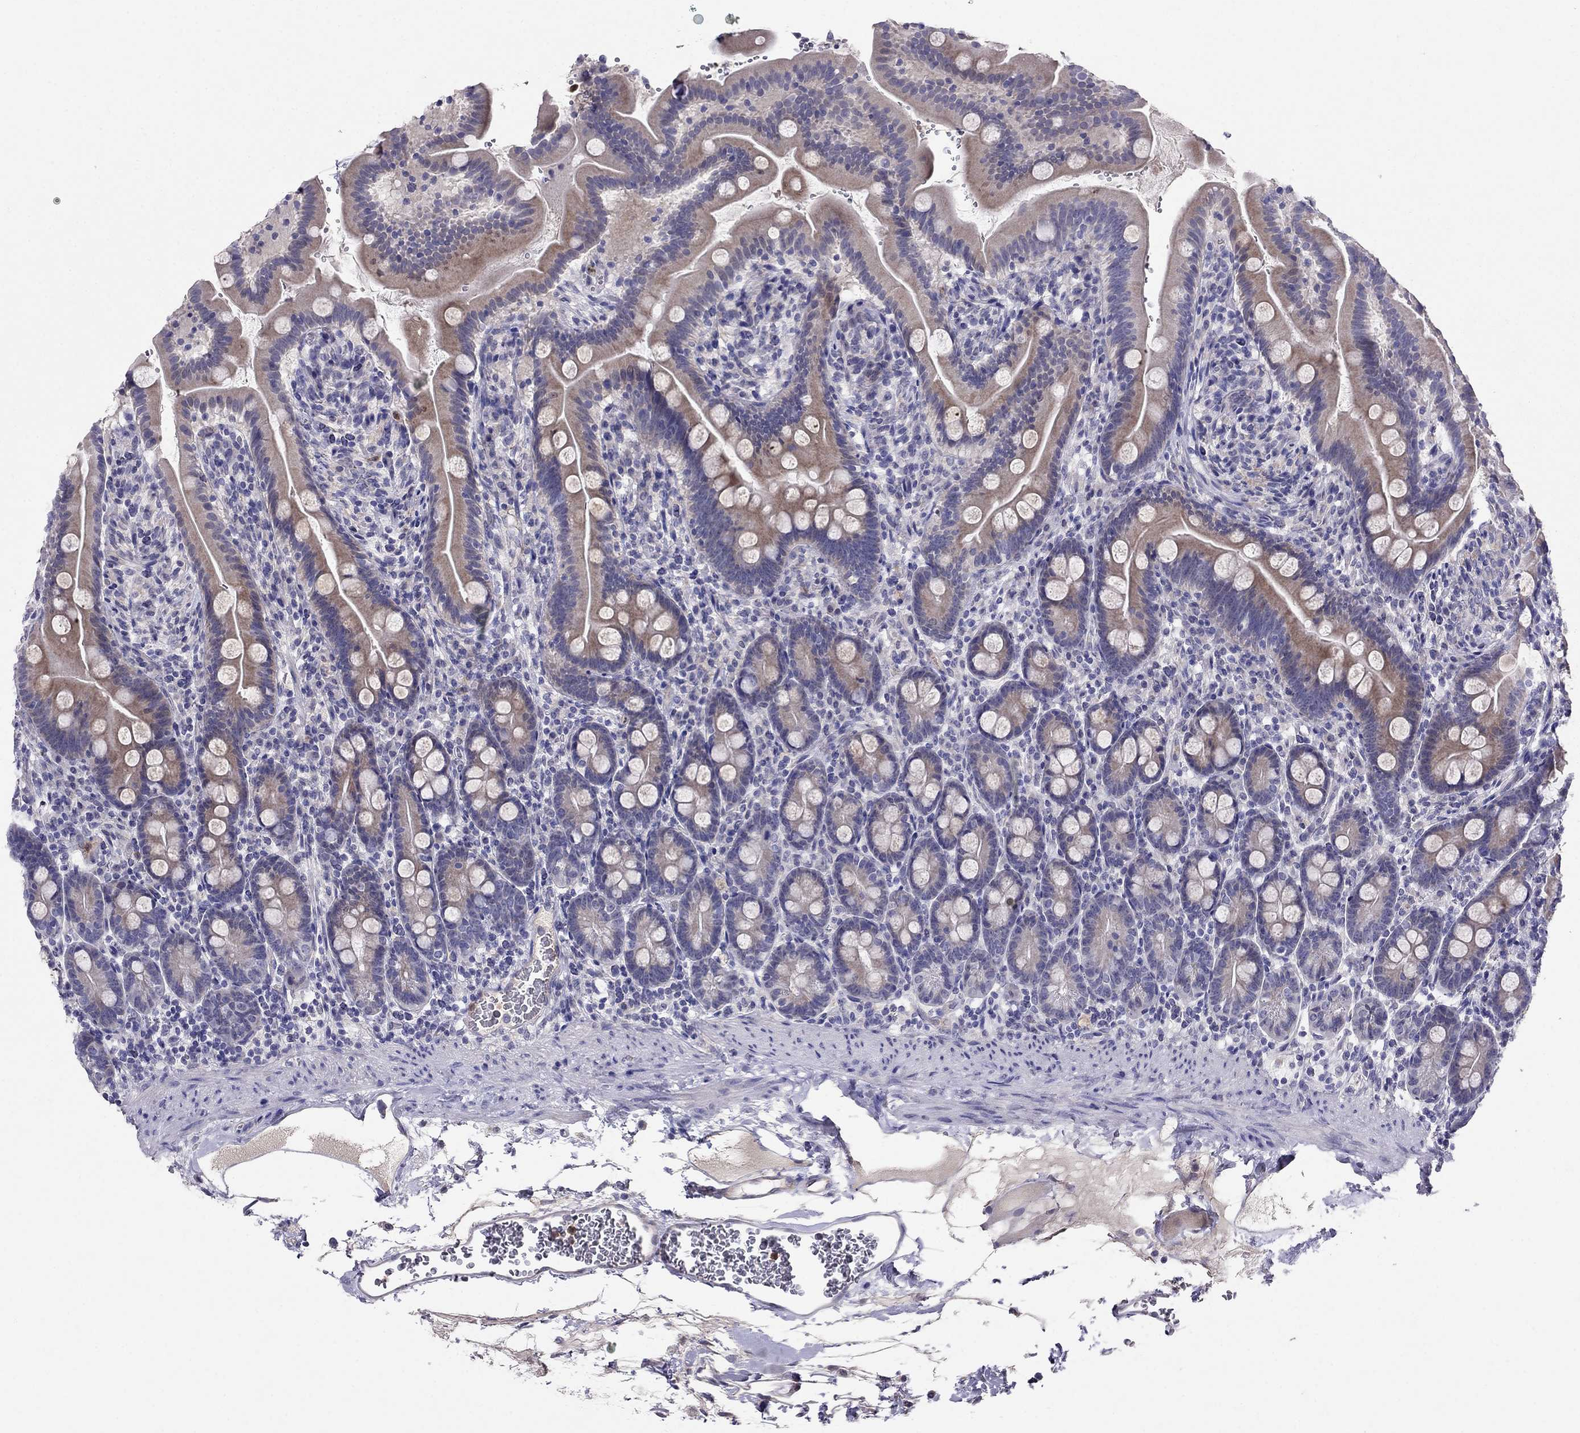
{"staining": {"intensity": "moderate", "quantity": "25%-75%", "location": "cytoplasmic/membranous"}, "tissue": "small intestine", "cell_type": "Glandular cells", "image_type": "normal", "snomed": [{"axis": "morphology", "description": "Normal tissue, NOS"}, {"axis": "topography", "description": "Small intestine"}], "caption": "Protein analysis of normal small intestine reveals moderate cytoplasmic/membranous staining in approximately 25%-75% of glandular cells. Using DAB (brown) and hematoxylin (blue) stains, captured at high magnification using brightfield microscopy.", "gene": "SPINT4", "patient": {"sex": "female", "age": 44}}